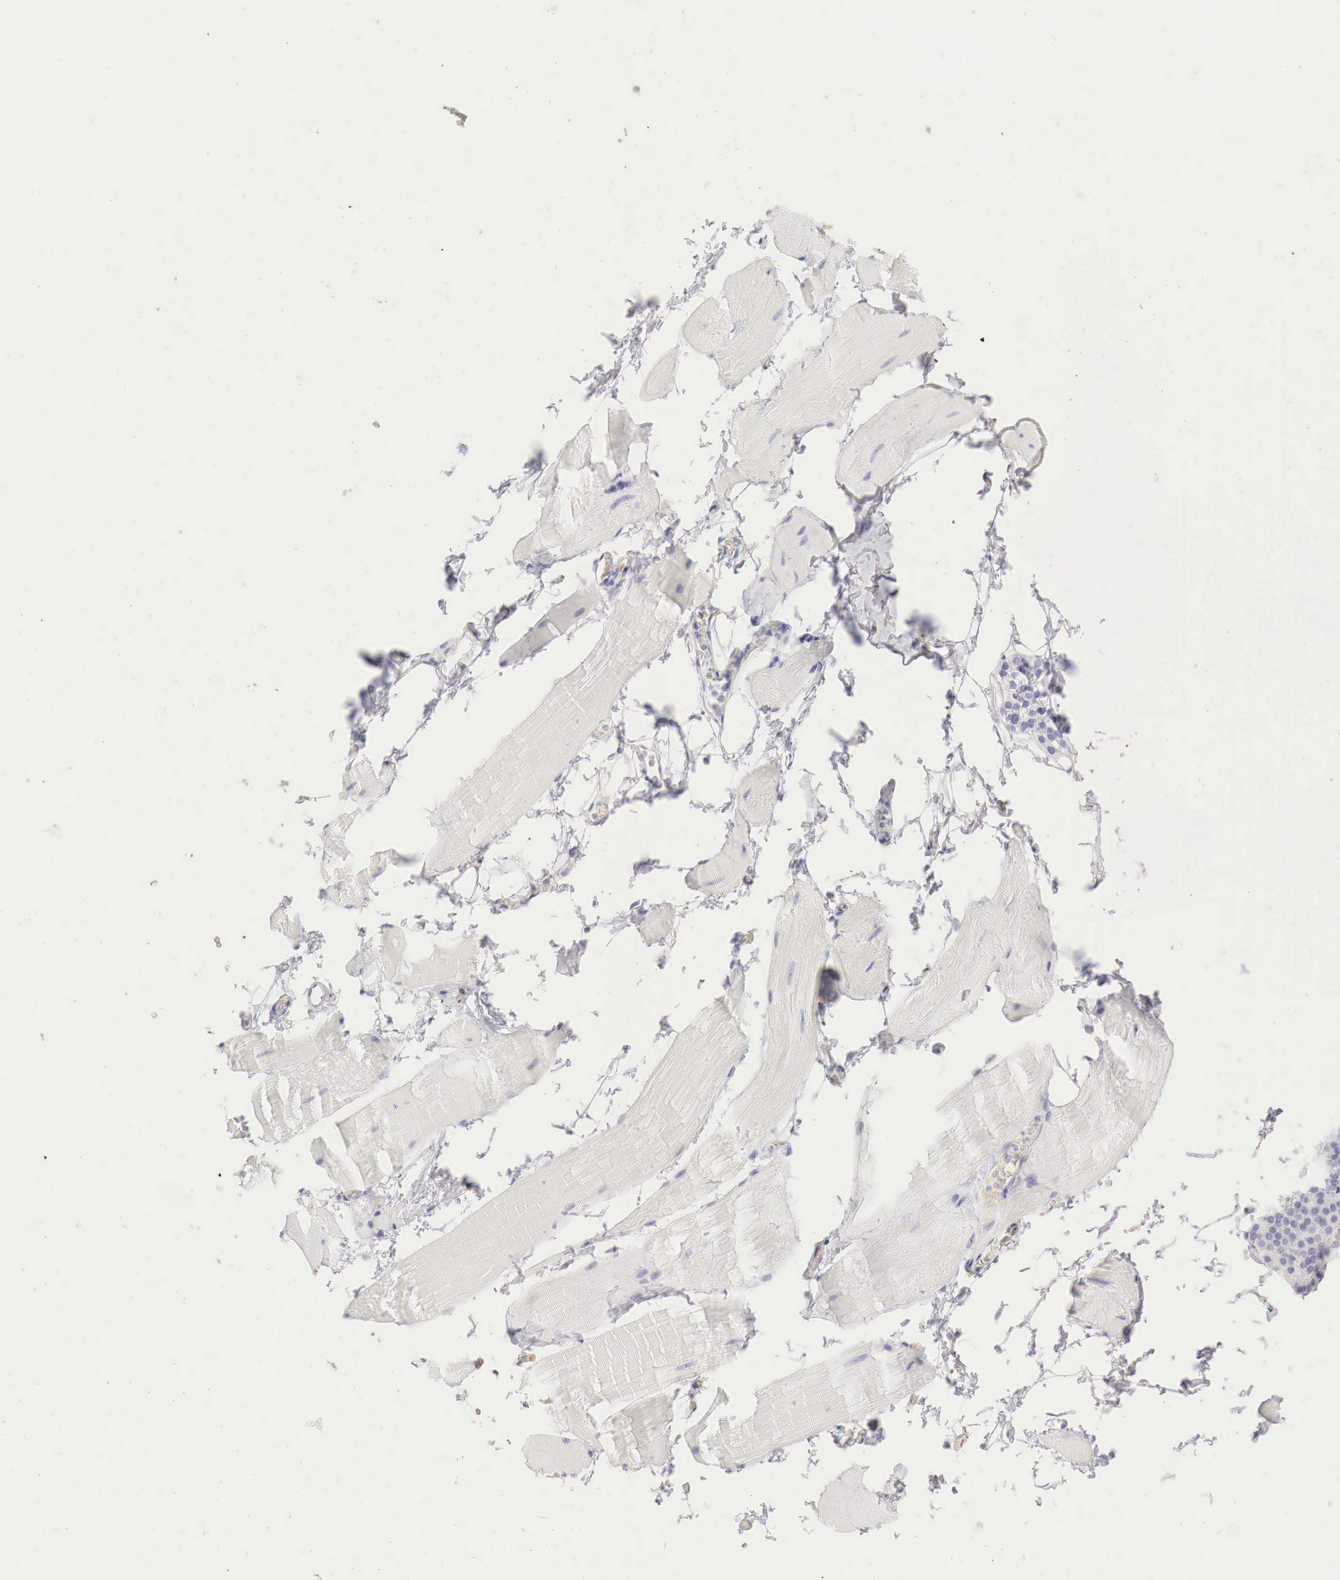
{"staining": {"intensity": "negative", "quantity": "none", "location": "none"}, "tissue": "skeletal muscle", "cell_type": "Myocytes", "image_type": "normal", "snomed": [{"axis": "morphology", "description": "Normal tissue, NOS"}, {"axis": "topography", "description": "Skeletal muscle"}, {"axis": "topography", "description": "Parathyroid gland"}], "caption": "Myocytes show no significant protein staining in benign skeletal muscle. (DAB immunohistochemistry visualized using brightfield microscopy, high magnification).", "gene": "OTC", "patient": {"sex": "female", "age": 37}}